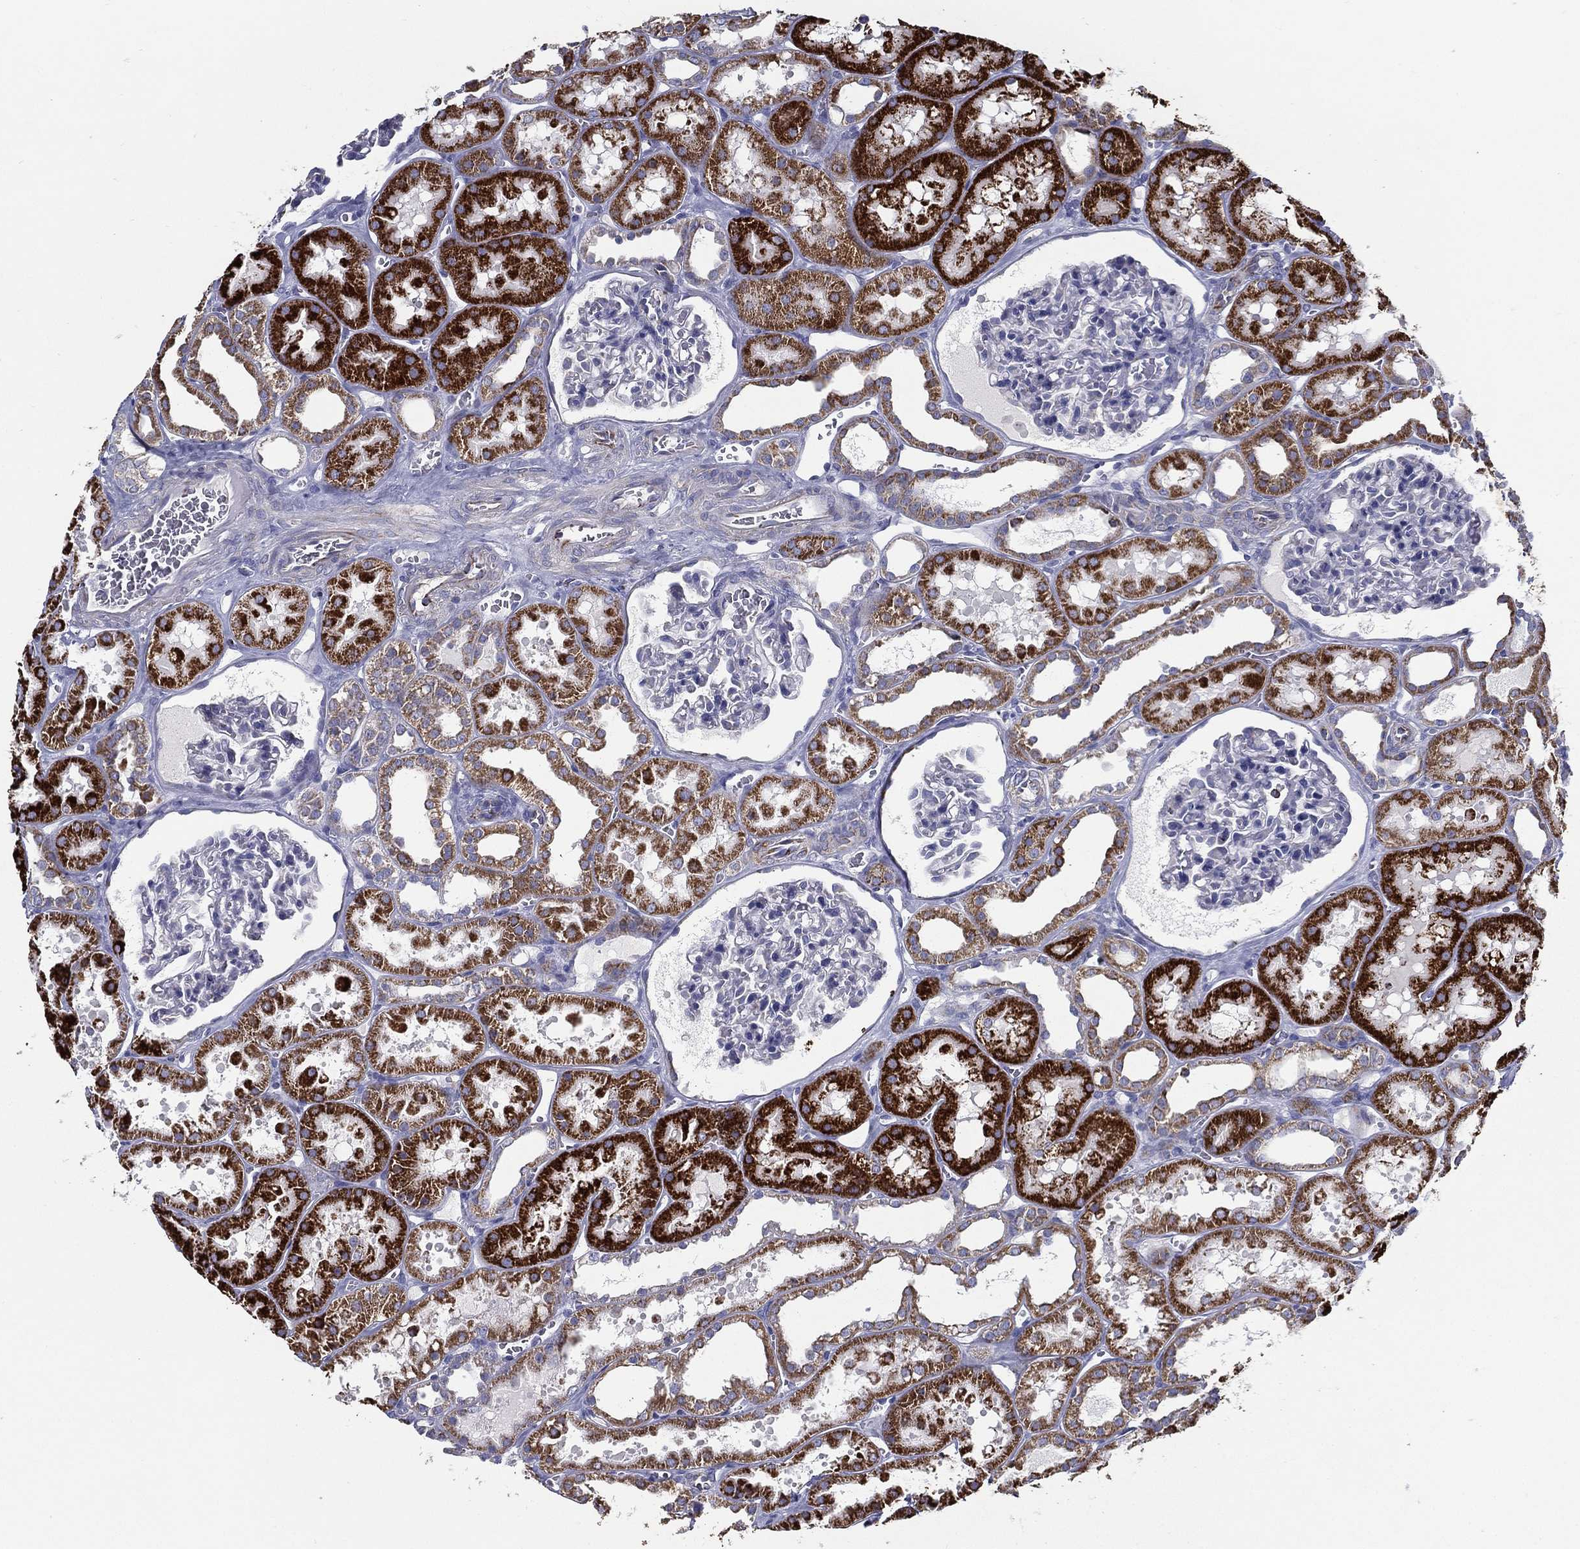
{"staining": {"intensity": "negative", "quantity": "none", "location": "none"}, "tissue": "kidney", "cell_type": "Cells in glomeruli", "image_type": "normal", "snomed": [{"axis": "morphology", "description": "Normal tissue, NOS"}, {"axis": "topography", "description": "Kidney"}], "caption": "DAB (3,3'-diaminobenzidine) immunohistochemical staining of normal human kidney shows no significant expression in cells in glomeruli. (DAB immunohistochemistry with hematoxylin counter stain).", "gene": "SFXN1", "patient": {"sex": "female", "age": 41}}